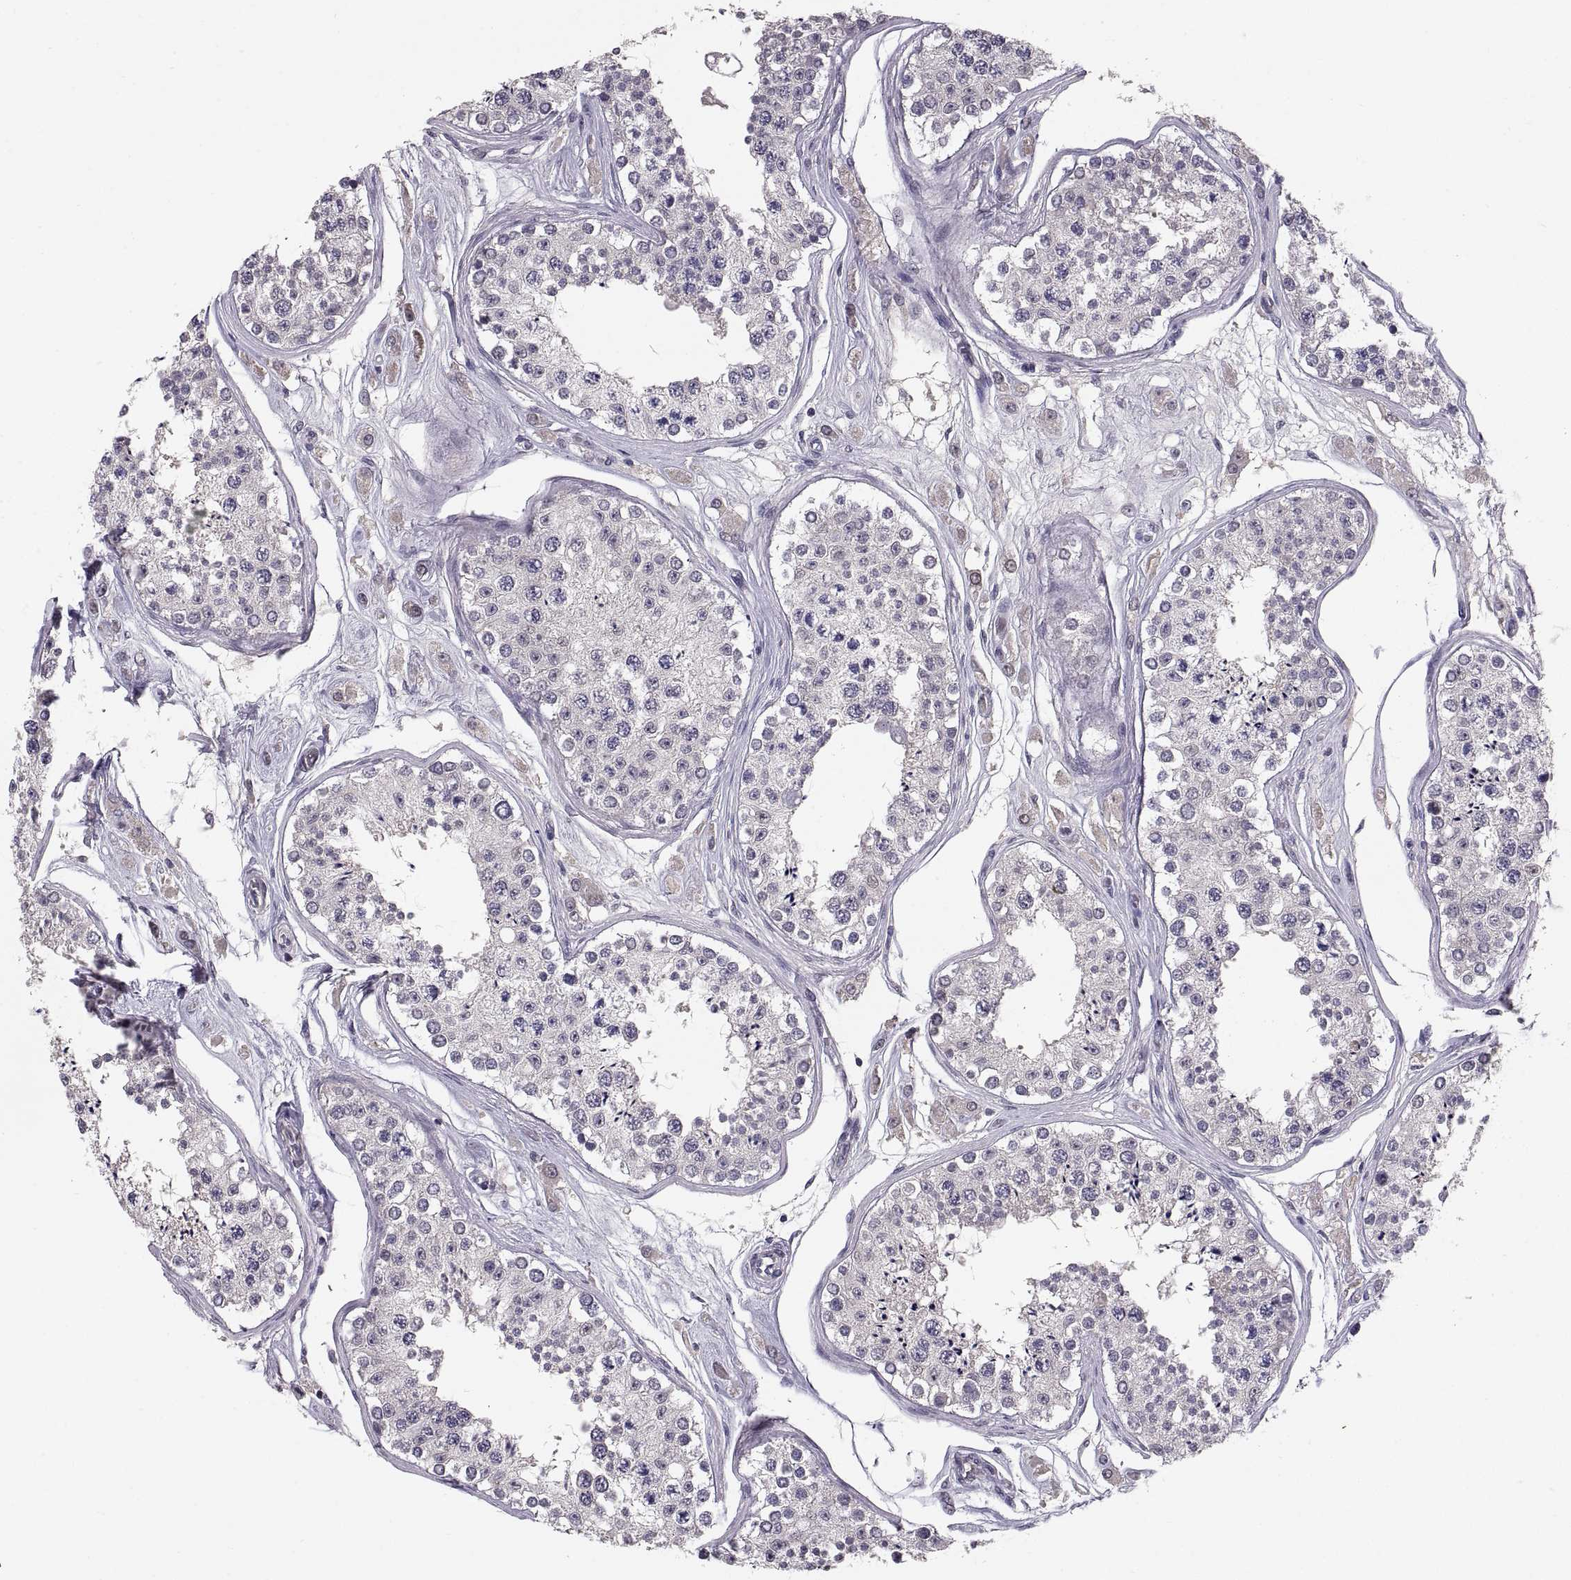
{"staining": {"intensity": "negative", "quantity": "none", "location": "none"}, "tissue": "testis", "cell_type": "Cells in seminiferous ducts", "image_type": "normal", "snomed": [{"axis": "morphology", "description": "Normal tissue, NOS"}, {"axis": "topography", "description": "Testis"}], "caption": "Protein analysis of benign testis reveals no significant positivity in cells in seminiferous ducts.", "gene": "PAX2", "patient": {"sex": "male", "age": 25}}